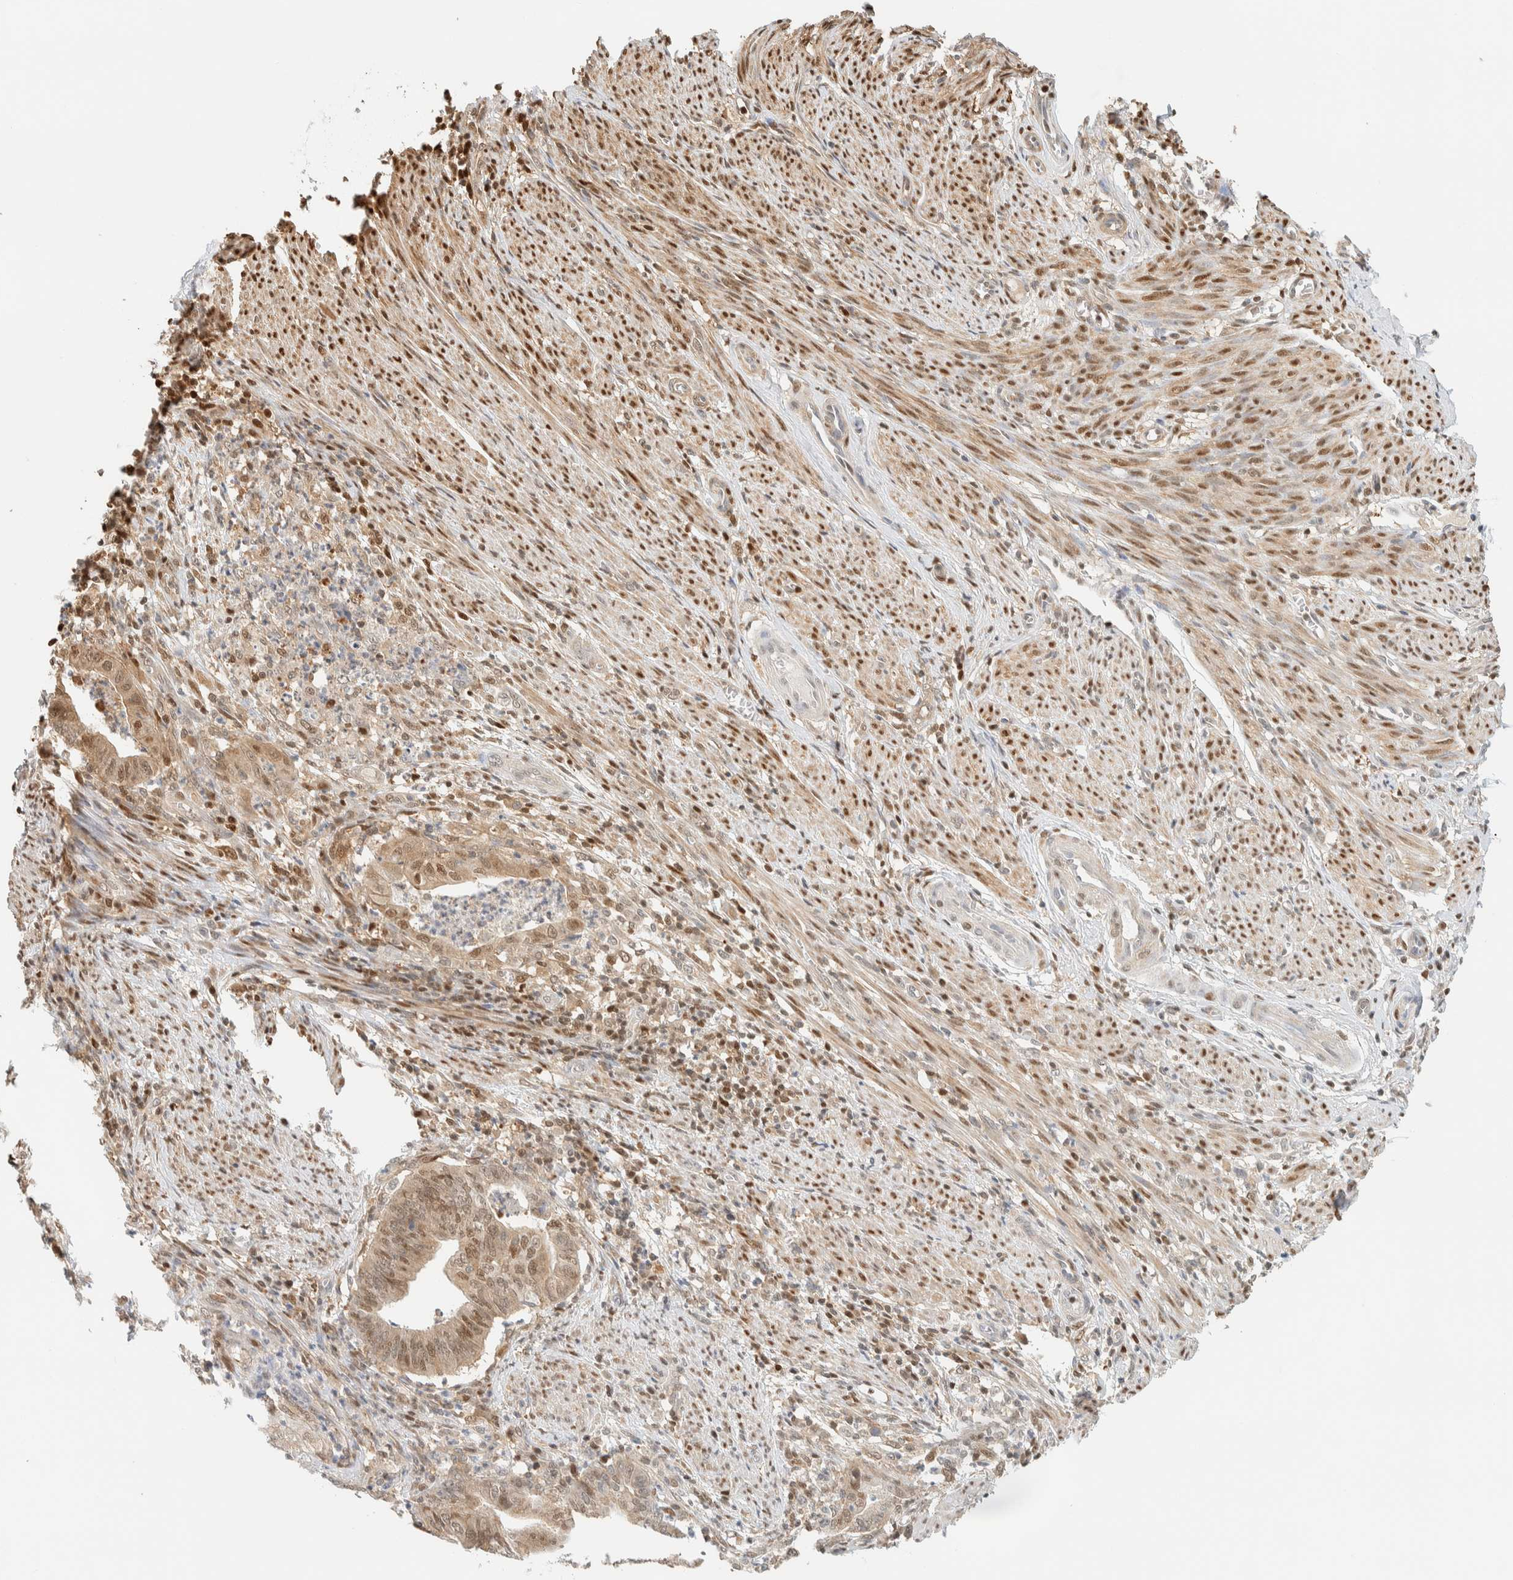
{"staining": {"intensity": "moderate", "quantity": ">75%", "location": "cytoplasmic/membranous,nuclear"}, "tissue": "endometrial cancer", "cell_type": "Tumor cells", "image_type": "cancer", "snomed": [{"axis": "morphology", "description": "Polyp, NOS"}, {"axis": "morphology", "description": "Adenocarcinoma, NOS"}, {"axis": "morphology", "description": "Adenoma, NOS"}, {"axis": "topography", "description": "Endometrium"}], "caption": "This histopathology image exhibits IHC staining of human endometrial cancer (polyp), with medium moderate cytoplasmic/membranous and nuclear expression in about >75% of tumor cells.", "gene": "ZBTB37", "patient": {"sex": "female", "age": 79}}